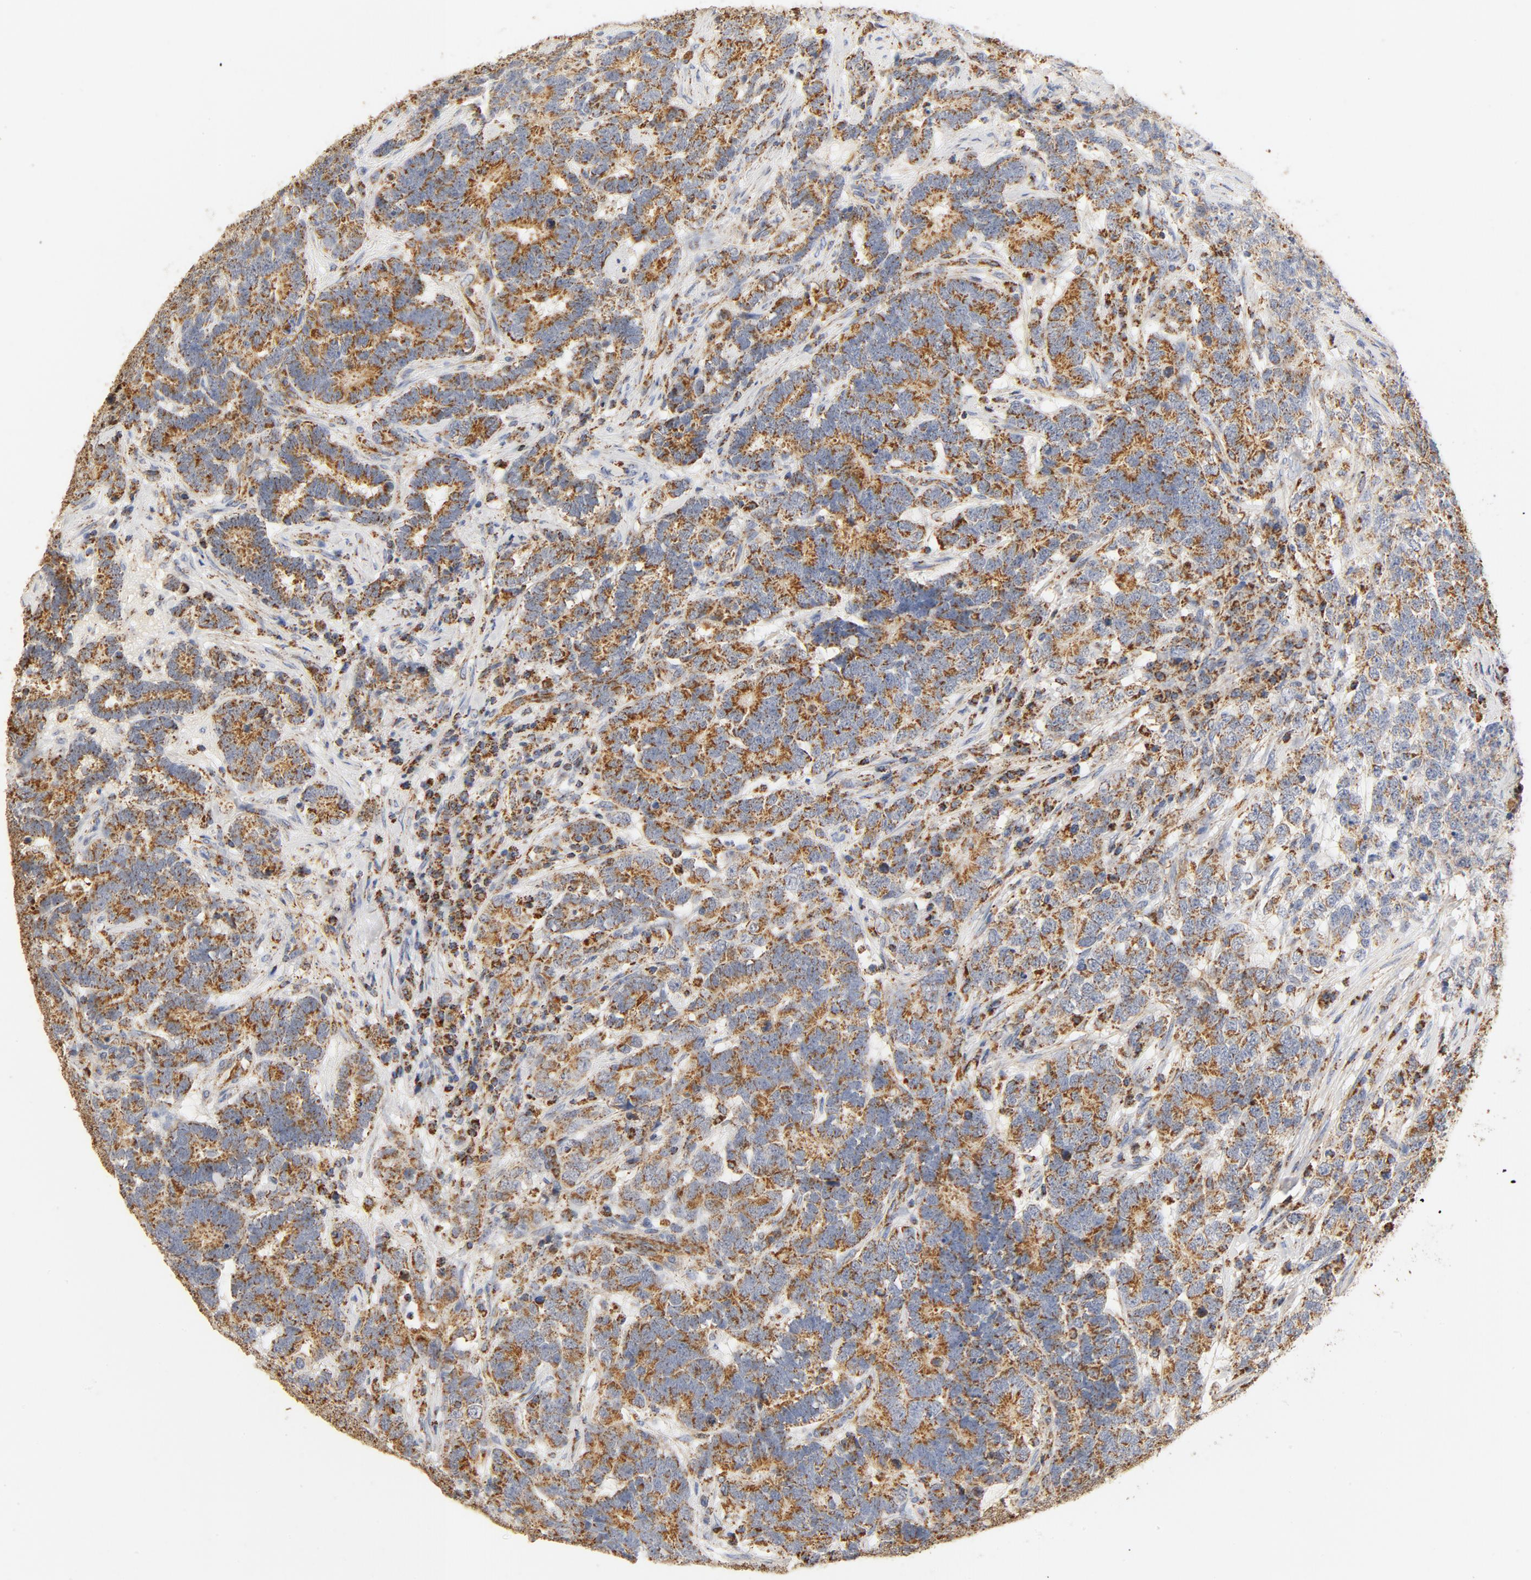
{"staining": {"intensity": "moderate", "quantity": ">75%", "location": "cytoplasmic/membranous"}, "tissue": "testis cancer", "cell_type": "Tumor cells", "image_type": "cancer", "snomed": [{"axis": "morphology", "description": "Carcinoma, Embryonal, NOS"}, {"axis": "topography", "description": "Testis"}], "caption": "This micrograph displays IHC staining of testis embryonal carcinoma, with medium moderate cytoplasmic/membranous expression in about >75% of tumor cells.", "gene": "COX4I1", "patient": {"sex": "male", "age": 26}}